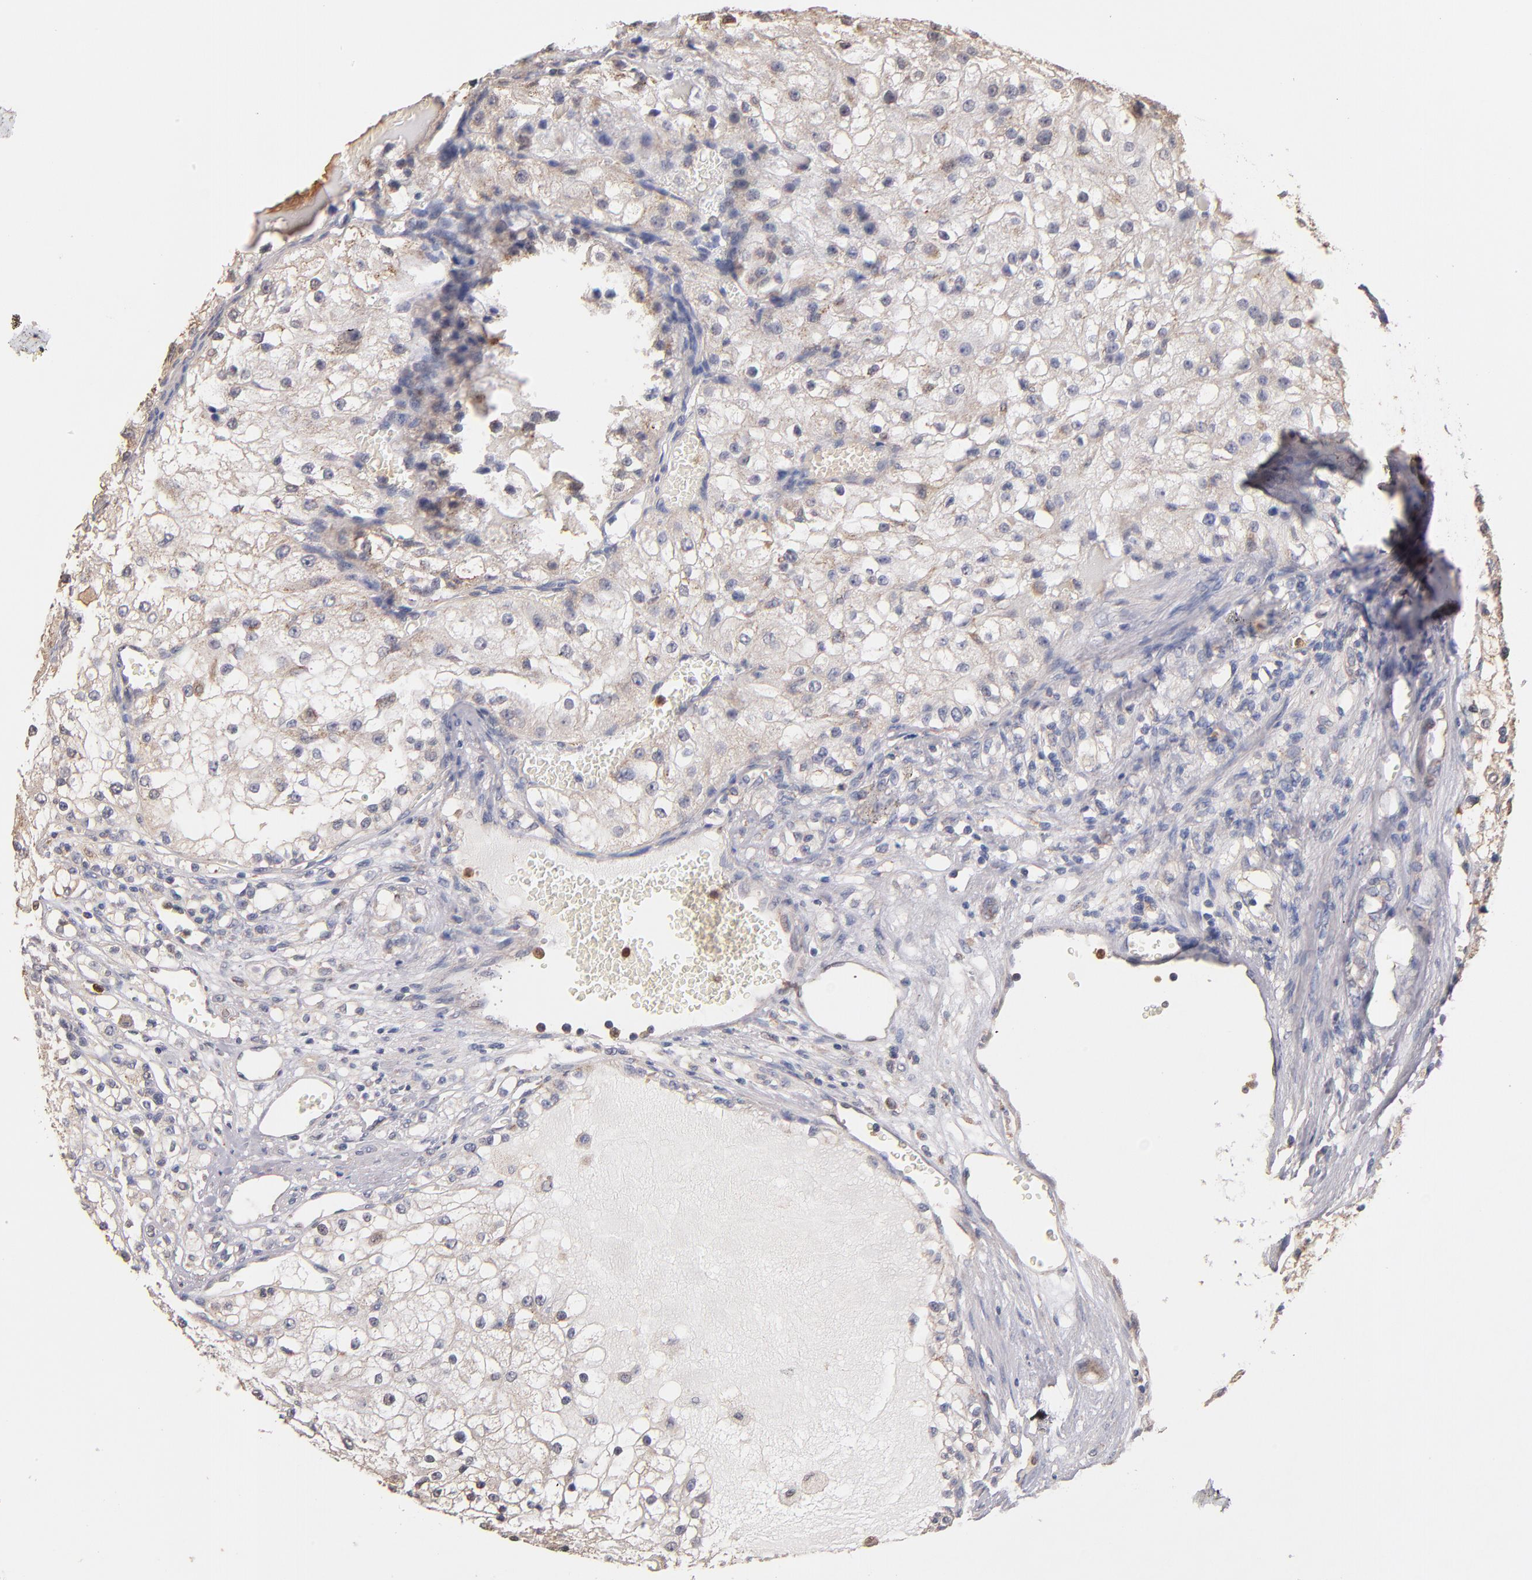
{"staining": {"intensity": "weak", "quantity": "25%-75%", "location": "cytoplasmic/membranous"}, "tissue": "renal cancer", "cell_type": "Tumor cells", "image_type": "cancer", "snomed": [{"axis": "morphology", "description": "Adenocarcinoma, NOS"}, {"axis": "topography", "description": "Kidney"}], "caption": "Immunohistochemistry (IHC) of renal cancer (adenocarcinoma) demonstrates low levels of weak cytoplasmic/membranous expression in about 25%-75% of tumor cells. Nuclei are stained in blue.", "gene": "RO60", "patient": {"sex": "female", "age": 74}}